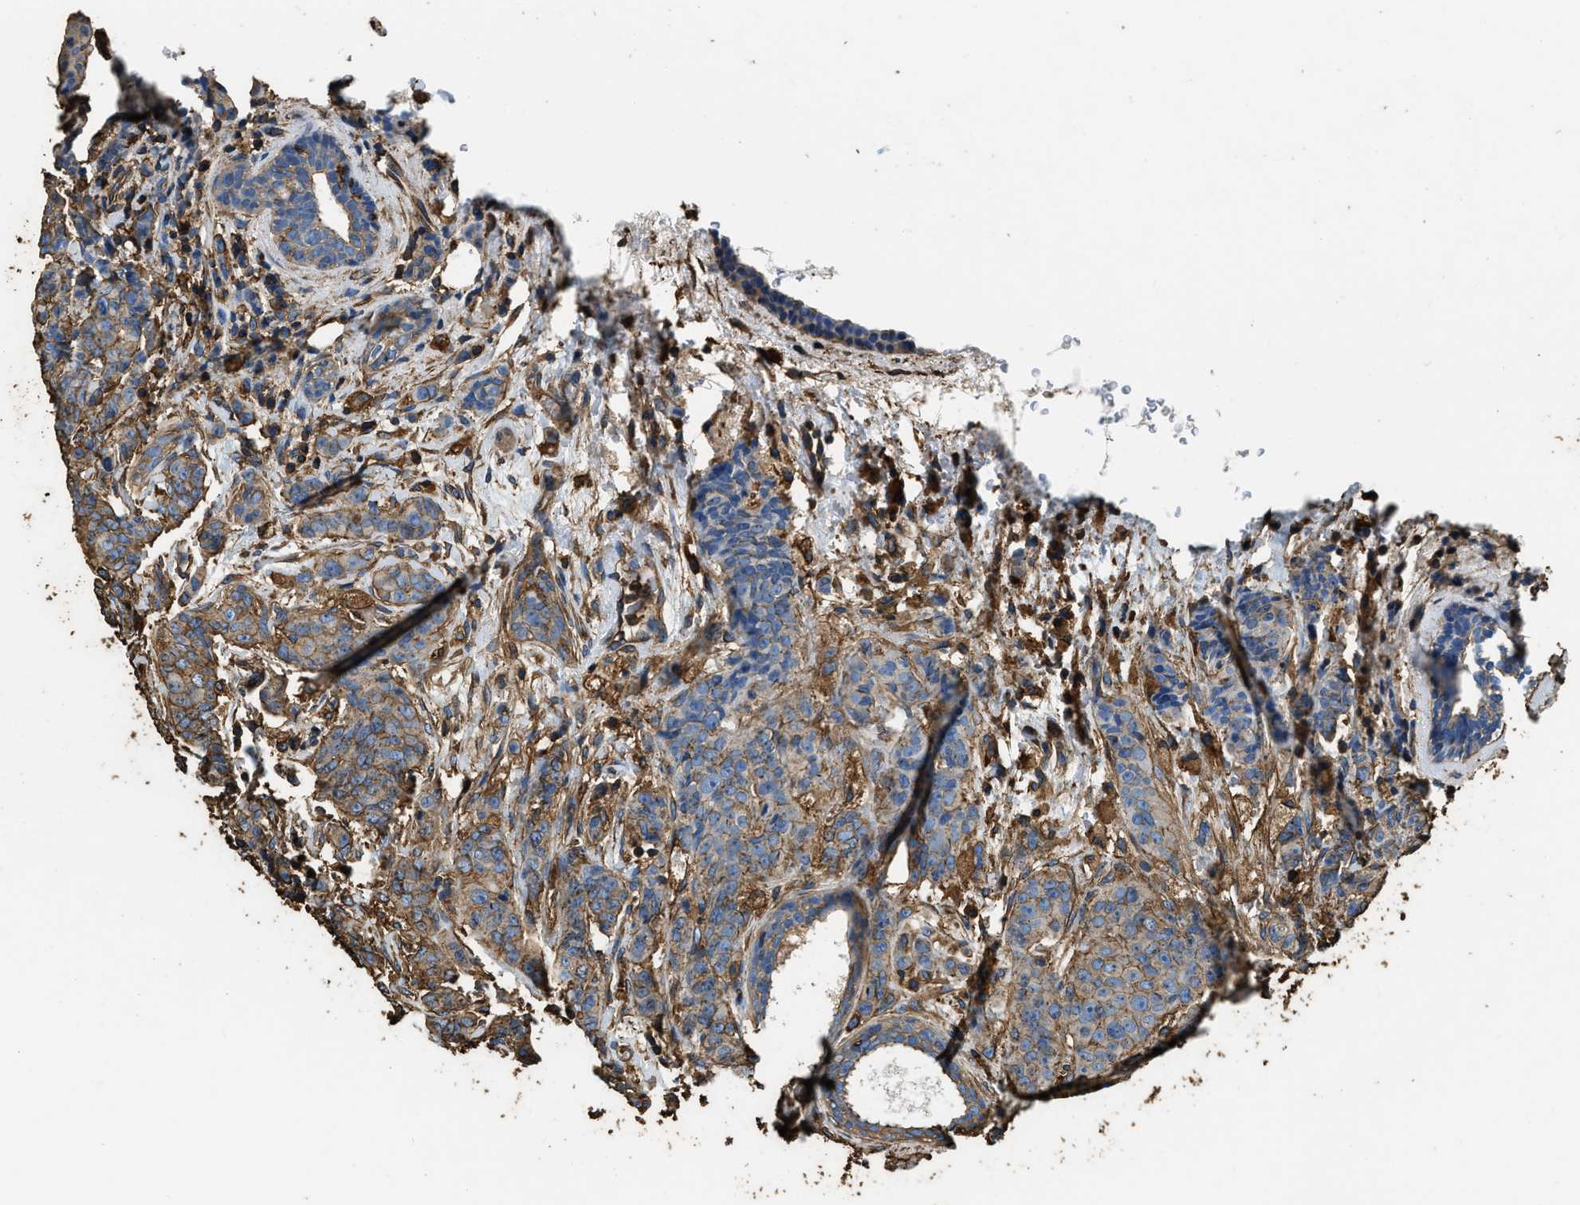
{"staining": {"intensity": "moderate", "quantity": ">75%", "location": "cytoplasmic/membranous"}, "tissue": "breast cancer", "cell_type": "Tumor cells", "image_type": "cancer", "snomed": [{"axis": "morphology", "description": "Duct carcinoma"}, {"axis": "topography", "description": "Breast"}], "caption": "Immunohistochemical staining of human breast infiltrating ductal carcinoma exhibits moderate cytoplasmic/membranous protein expression in about >75% of tumor cells.", "gene": "ACCS", "patient": {"sex": "female", "age": 40}}